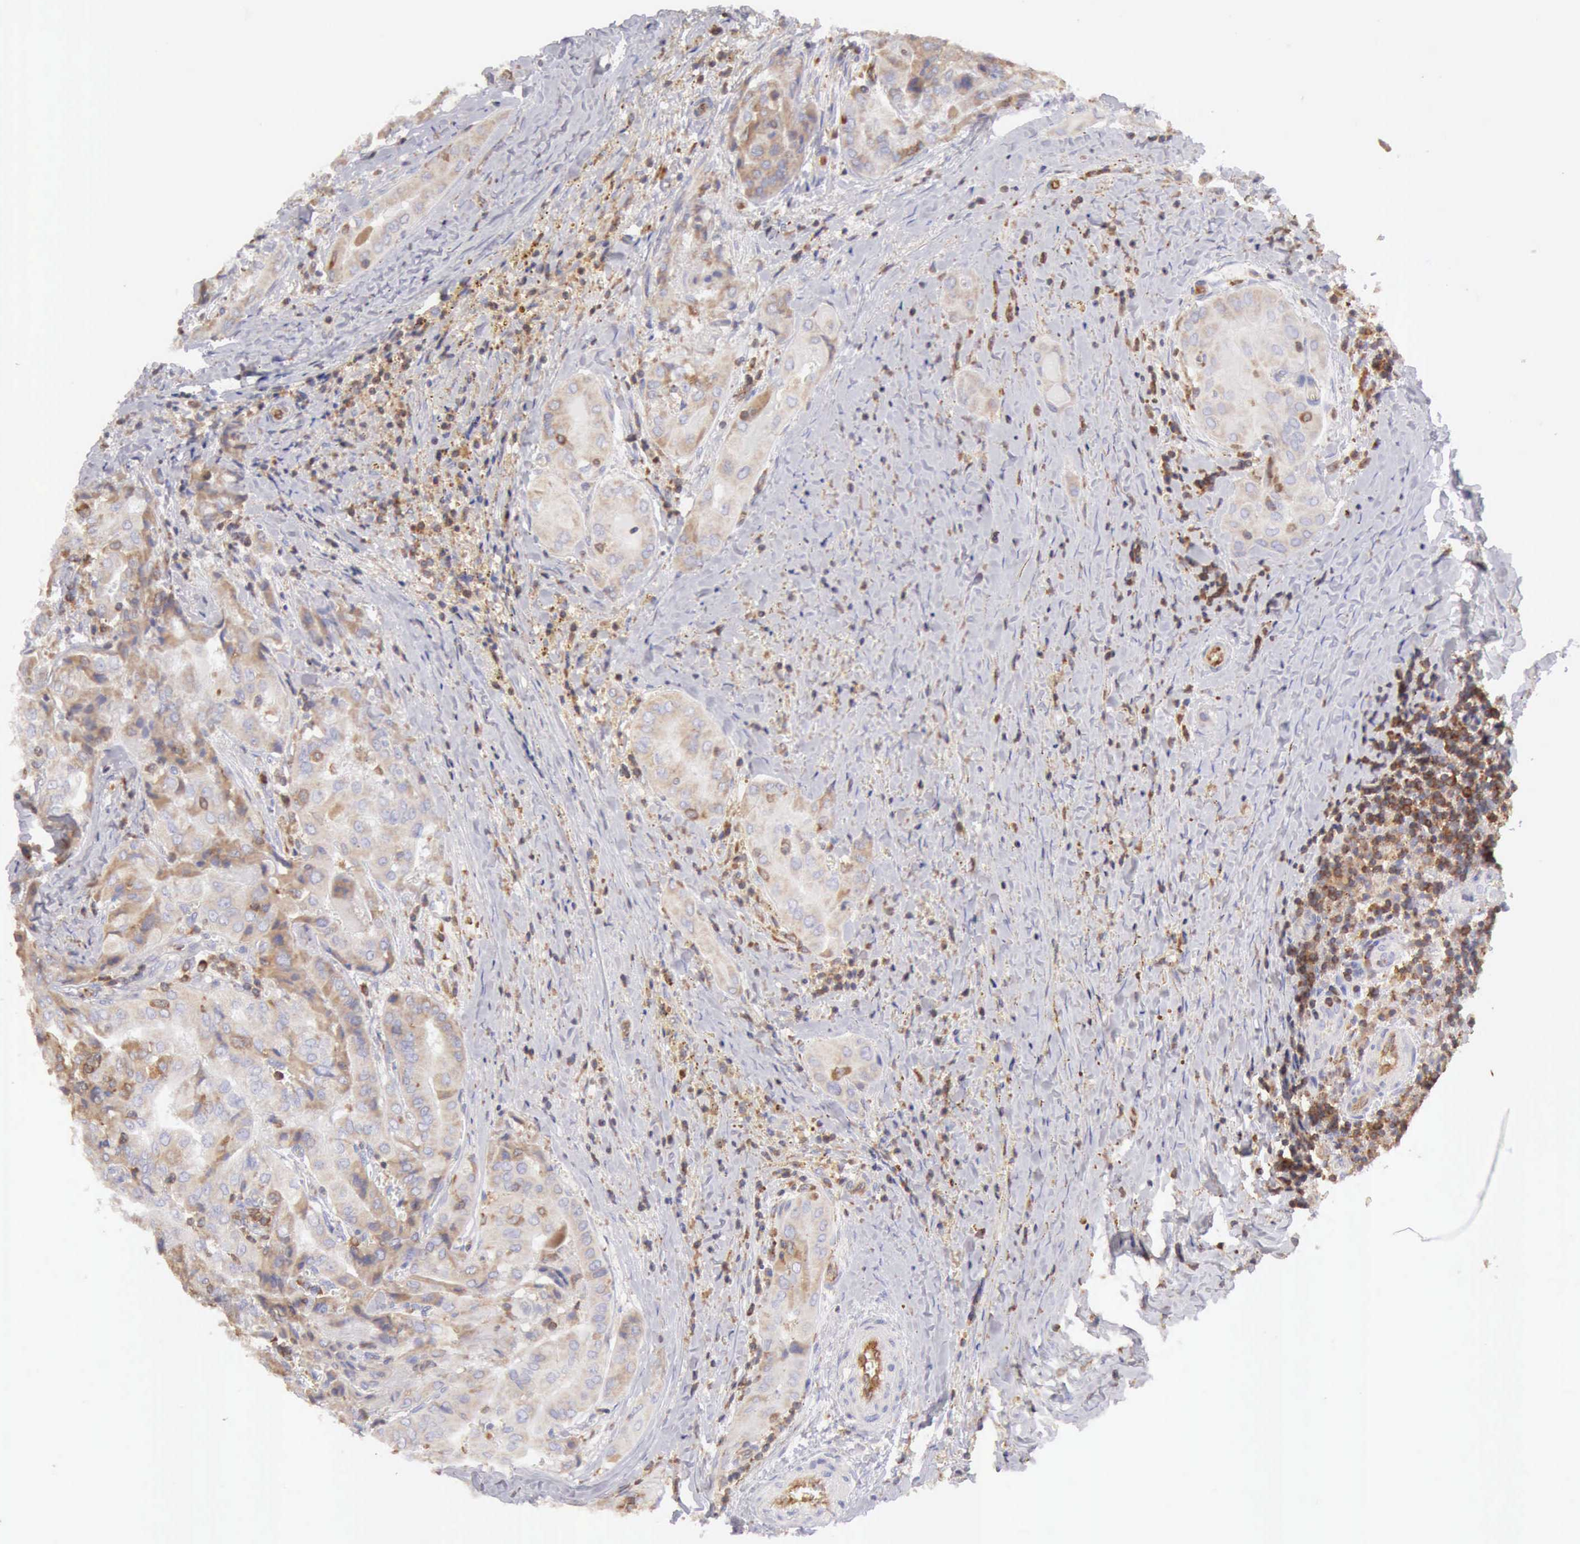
{"staining": {"intensity": "weak", "quantity": "25%-75%", "location": "cytoplasmic/membranous"}, "tissue": "thyroid cancer", "cell_type": "Tumor cells", "image_type": "cancer", "snomed": [{"axis": "morphology", "description": "Papillary adenocarcinoma, NOS"}, {"axis": "topography", "description": "Thyroid gland"}], "caption": "This image exhibits immunohistochemistry staining of thyroid cancer, with low weak cytoplasmic/membranous staining in approximately 25%-75% of tumor cells.", "gene": "ARHGAP4", "patient": {"sex": "female", "age": 71}}